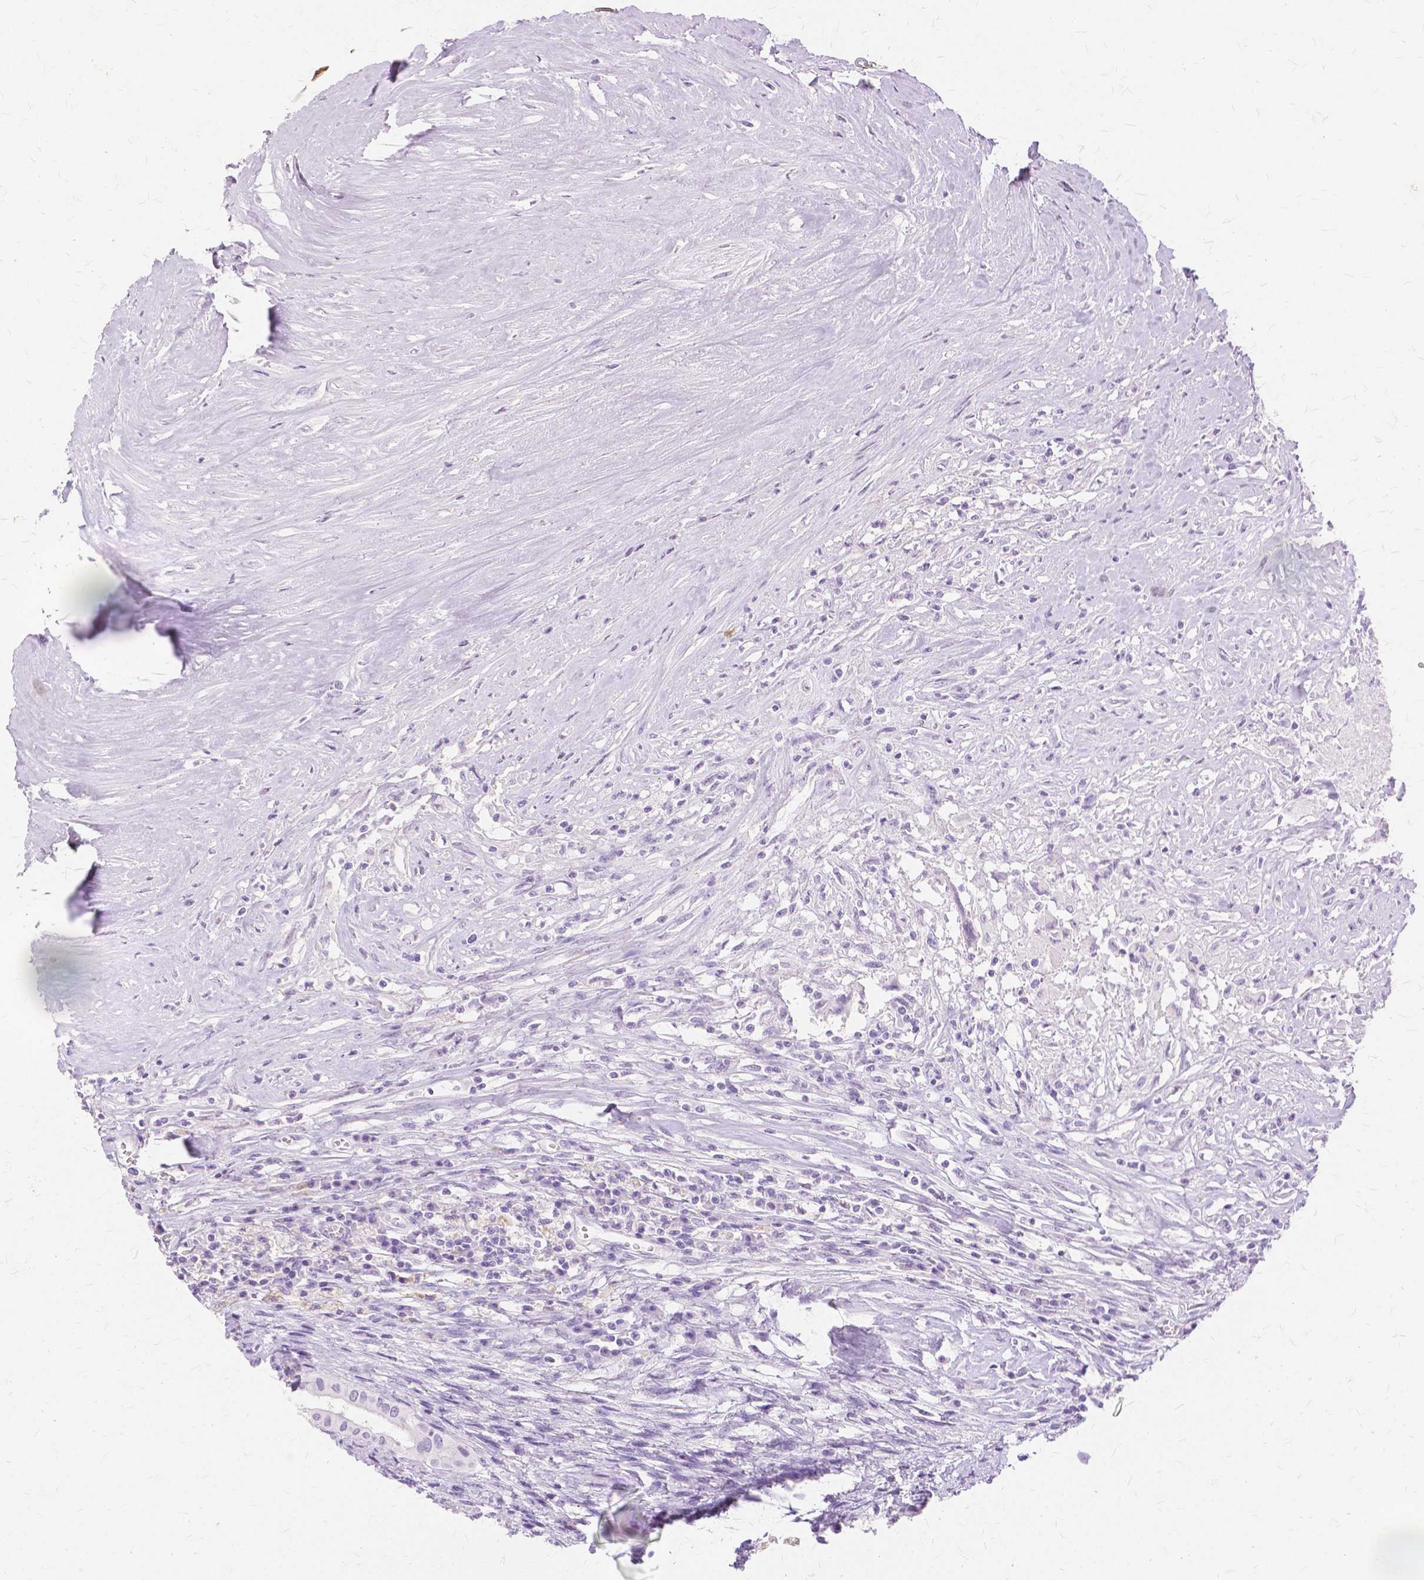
{"staining": {"intensity": "negative", "quantity": "none", "location": "none"}, "tissue": "testis cancer", "cell_type": "Tumor cells", "image_type": "cancer", "snomed": [{"axis": "morphology", "description": "Carcinoma, Embryonal, NOS"}, {"axis": "topography", "description": "Testis"}], "caption": "This is a micrograph of immunohistochemistry staining of testis cancer (embryonal carcinoma), which shows no expression in tumor cells.", "gene": "TGM1", "patient": {"sex": "male", "age": 37}}